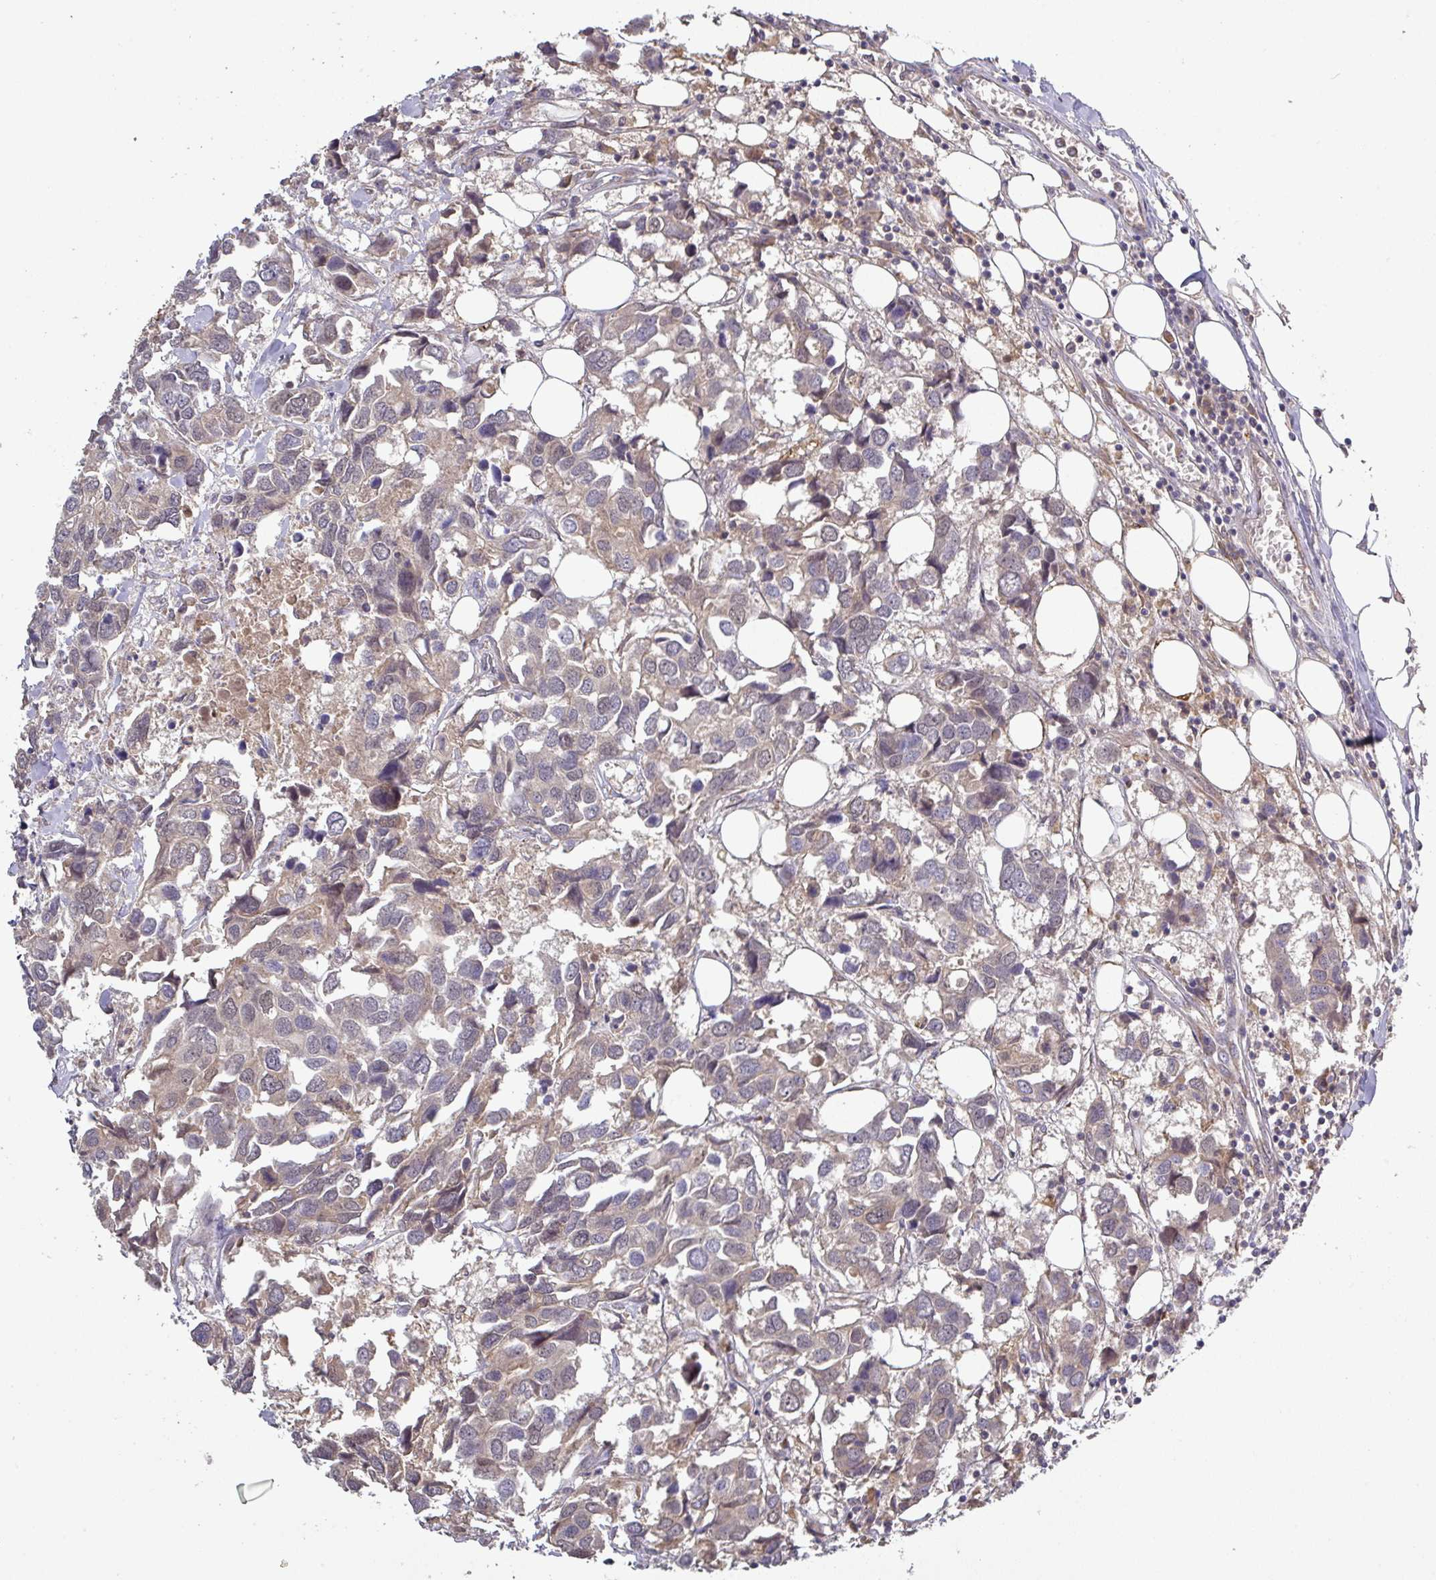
{"staining": {"intensity": "weak", "quantity": "<25%", "location": "cytoplasmic/membranous"}, "tissue": "breast cancer", "cell_type": "Tumor cells", "image_type": "cancer", "snomed": [{"axis": "morphology", "description": "Duct carcinoma"}, {"axis": "topography", "description": "Breast"}], "caption": "High power microscopy micrograph of an IHC histopathology image of breast cancer (intraductal carcinoma), revealing no significant staining in tumor cells.", "gene": "CCDC121", "patient": {"sex": "female", "age": 83}}